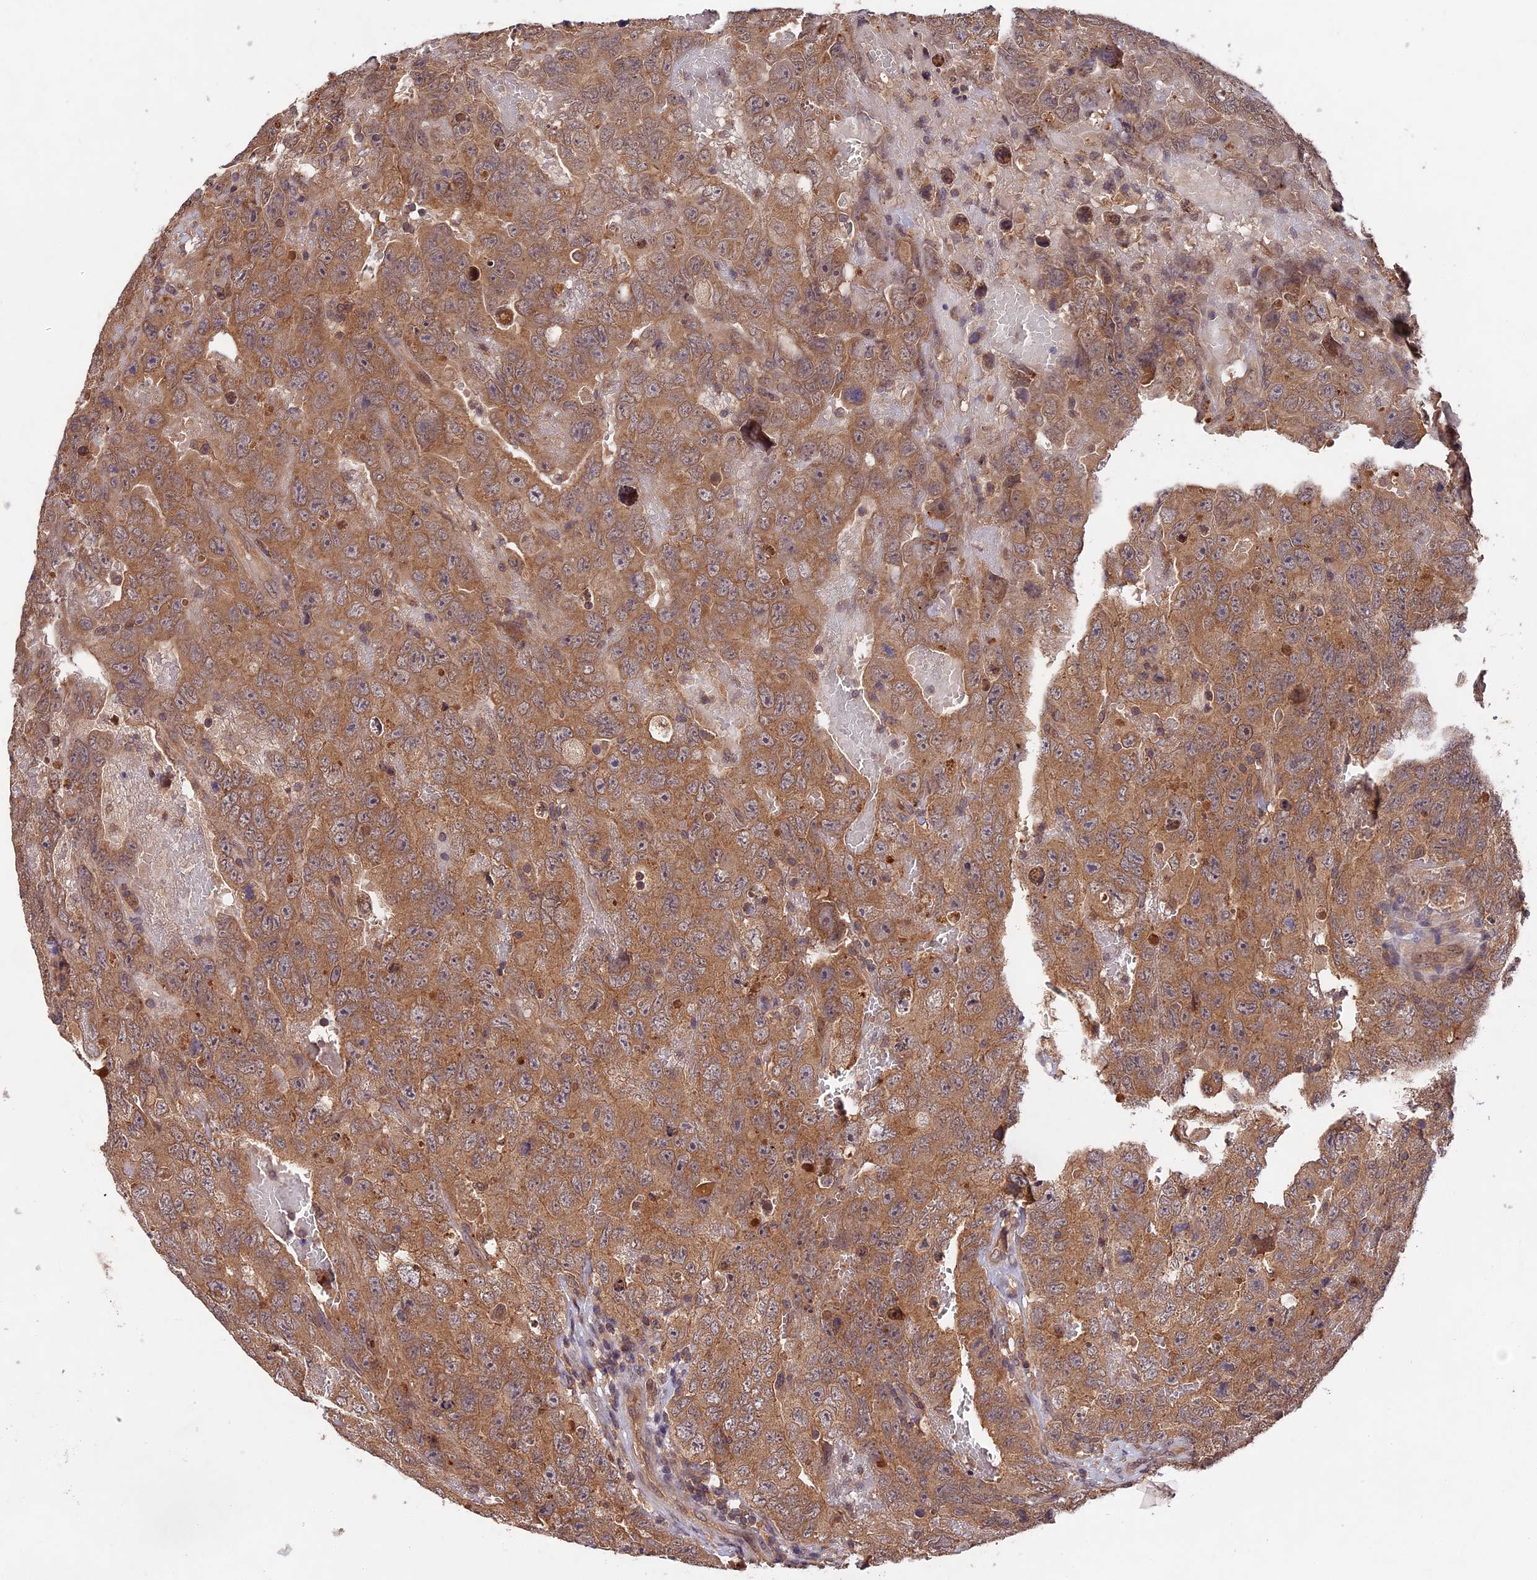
{"staining": {"intensity": "moderate", "quantity": ">75%", "location": "cytoplasmic/membranous"}, "tissue": "testis cancer", "cell_type": "Tumor cells", "image_type": "cancer", "snomed": [{"axis": "morphology", "description": "Carcinoma, Embryonal, NOS"}, {"axis": "topography", "description": "Testis"}], "caption": "A histopathology image of human embryonal carcinoma (testis) stained for a protein shows moderate cytoplasmic/membranous brown staining in tumor cells. The staining was performed using DAB (3,3'-diaminobenzidine), with brown indicating positive protein expression. Nuclei are stained blue with hematoxylin.", "gene": "CHAC1", "patient": {"sex": "male", "age": 45}}